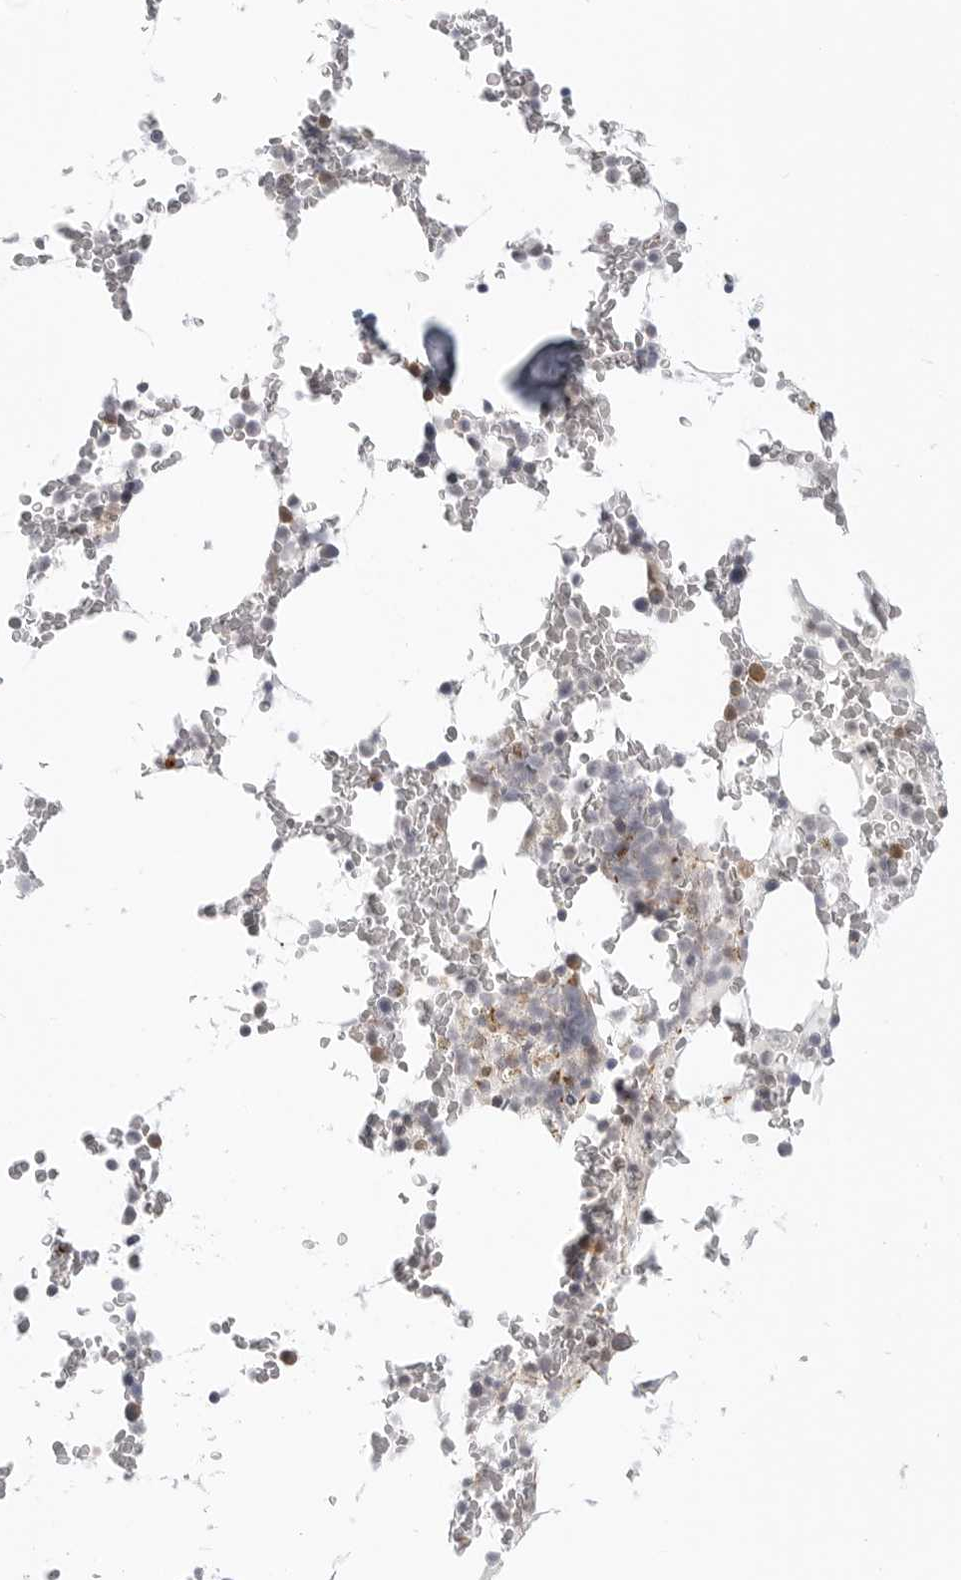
{"staining": {"intensity": "strong", "quantity": "<25%", "location": "cytoplasmic/membranous"}, "tissue": "bone marrow", "cell_type": "Hematopoietic cells", "image_type": "normal", "snomed": [{"axis": "morphology", "description": "Normal tissue, NOS"}, {"axis": "topography", "description": "Bone marrow"}], "caption": "Immunohistochemical staining of benign bone marrow reveals strong cytoplasmic/membranous protein staining in about <25% of hematopoietic cells.", "gene": "ATOH7", "patient": {"sex": "male", "age": 58}}